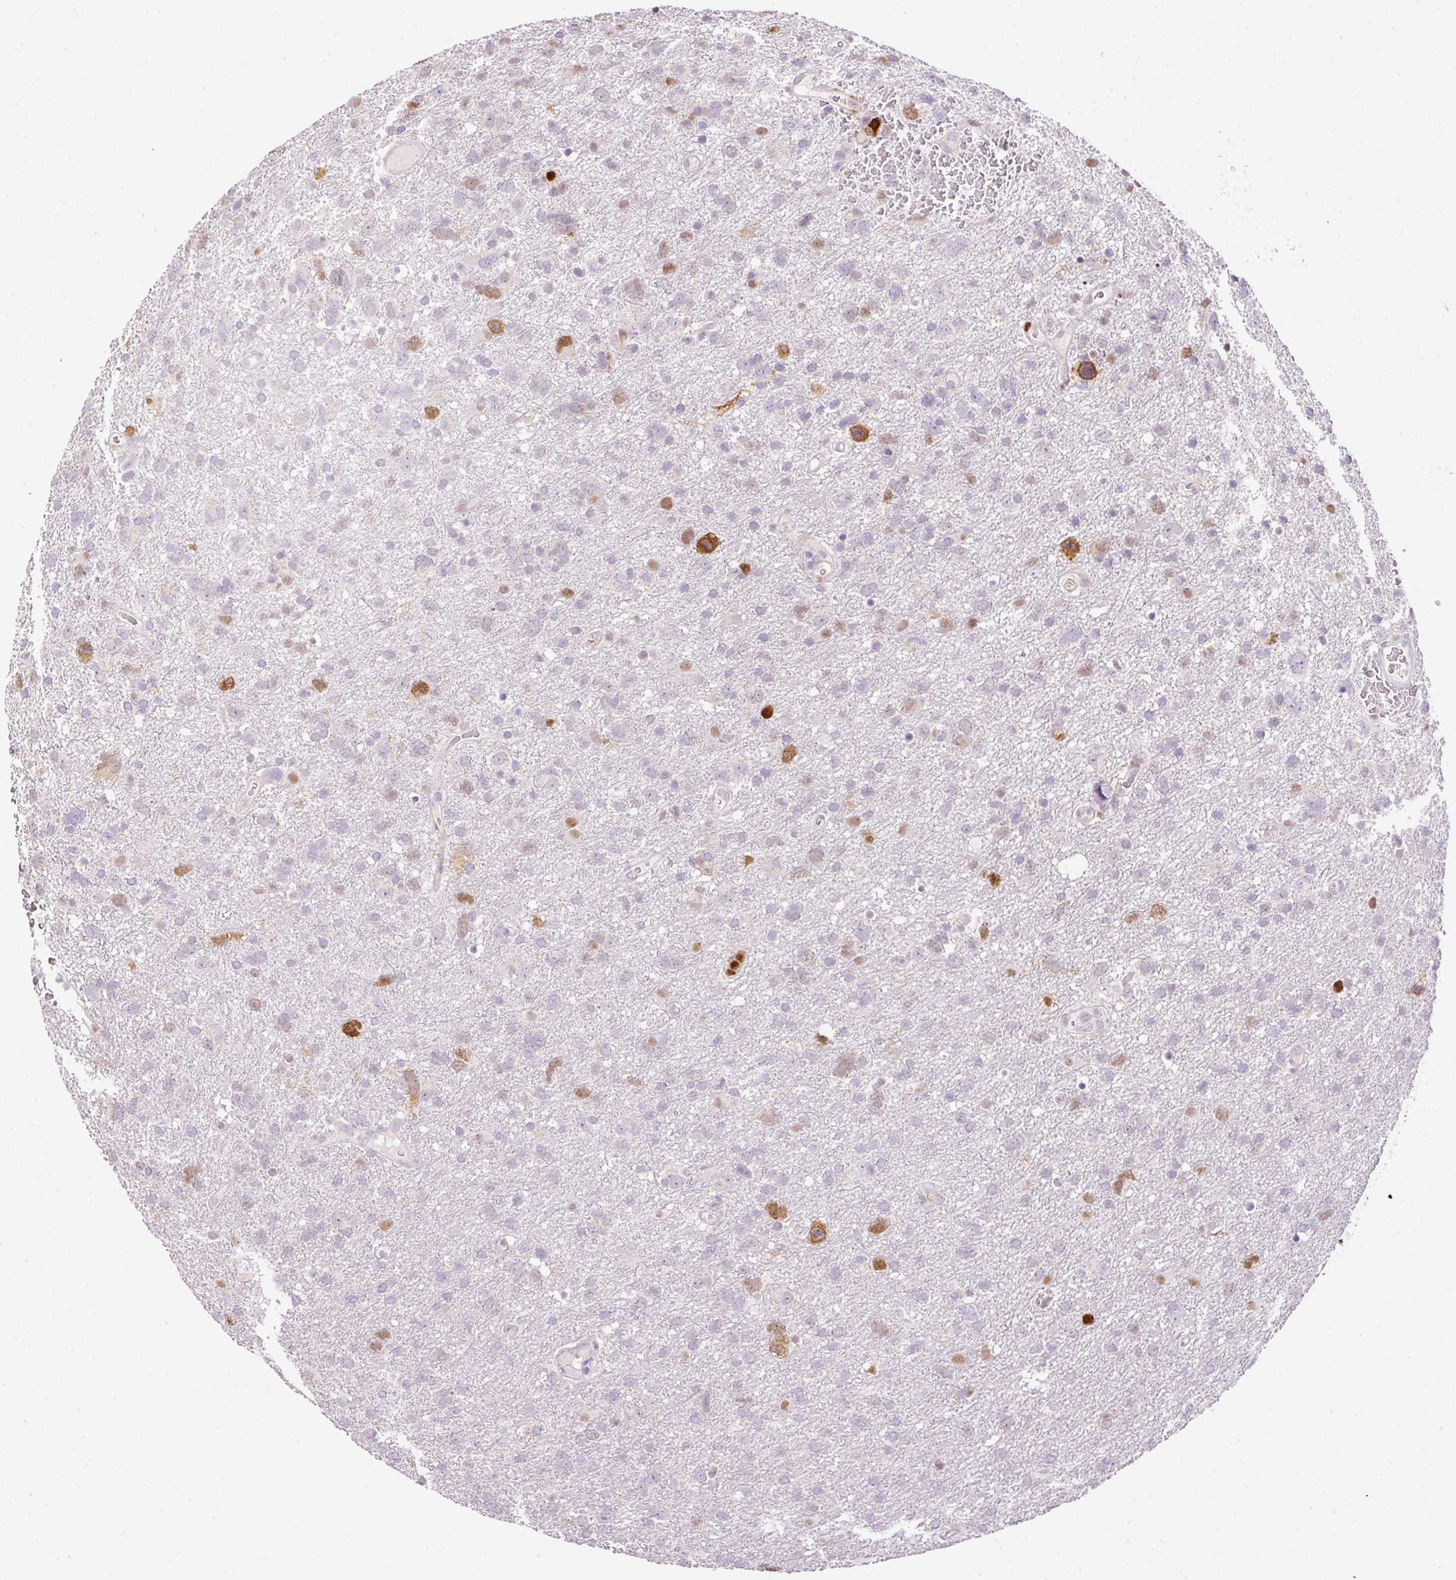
{"staining": {"intensity": "moderate", "quantity": "<25%", "location": "cytoplasmic/membranous,nuclear"}, "tissue": "glioma", "cell_type": "Tumor cells", "image_type": "cancer", "snomed": [{"axis": "morphology", "description": "Glioma, malignant, High grade"}, {"axis": "topography", "description": "Brain"}], "caption": "IHC micrograph of neoplastic tissue: glioma stained using IHC exhibits low levels of moderate protein expression localized specifically in the cytoplasmic/membranous and nuclear of tumor cells, appearing as a cytoplasmic/membranous and nuclear brown color.", "gene": "KPNA2", "patient": {"sex": "male", "age": 61}}